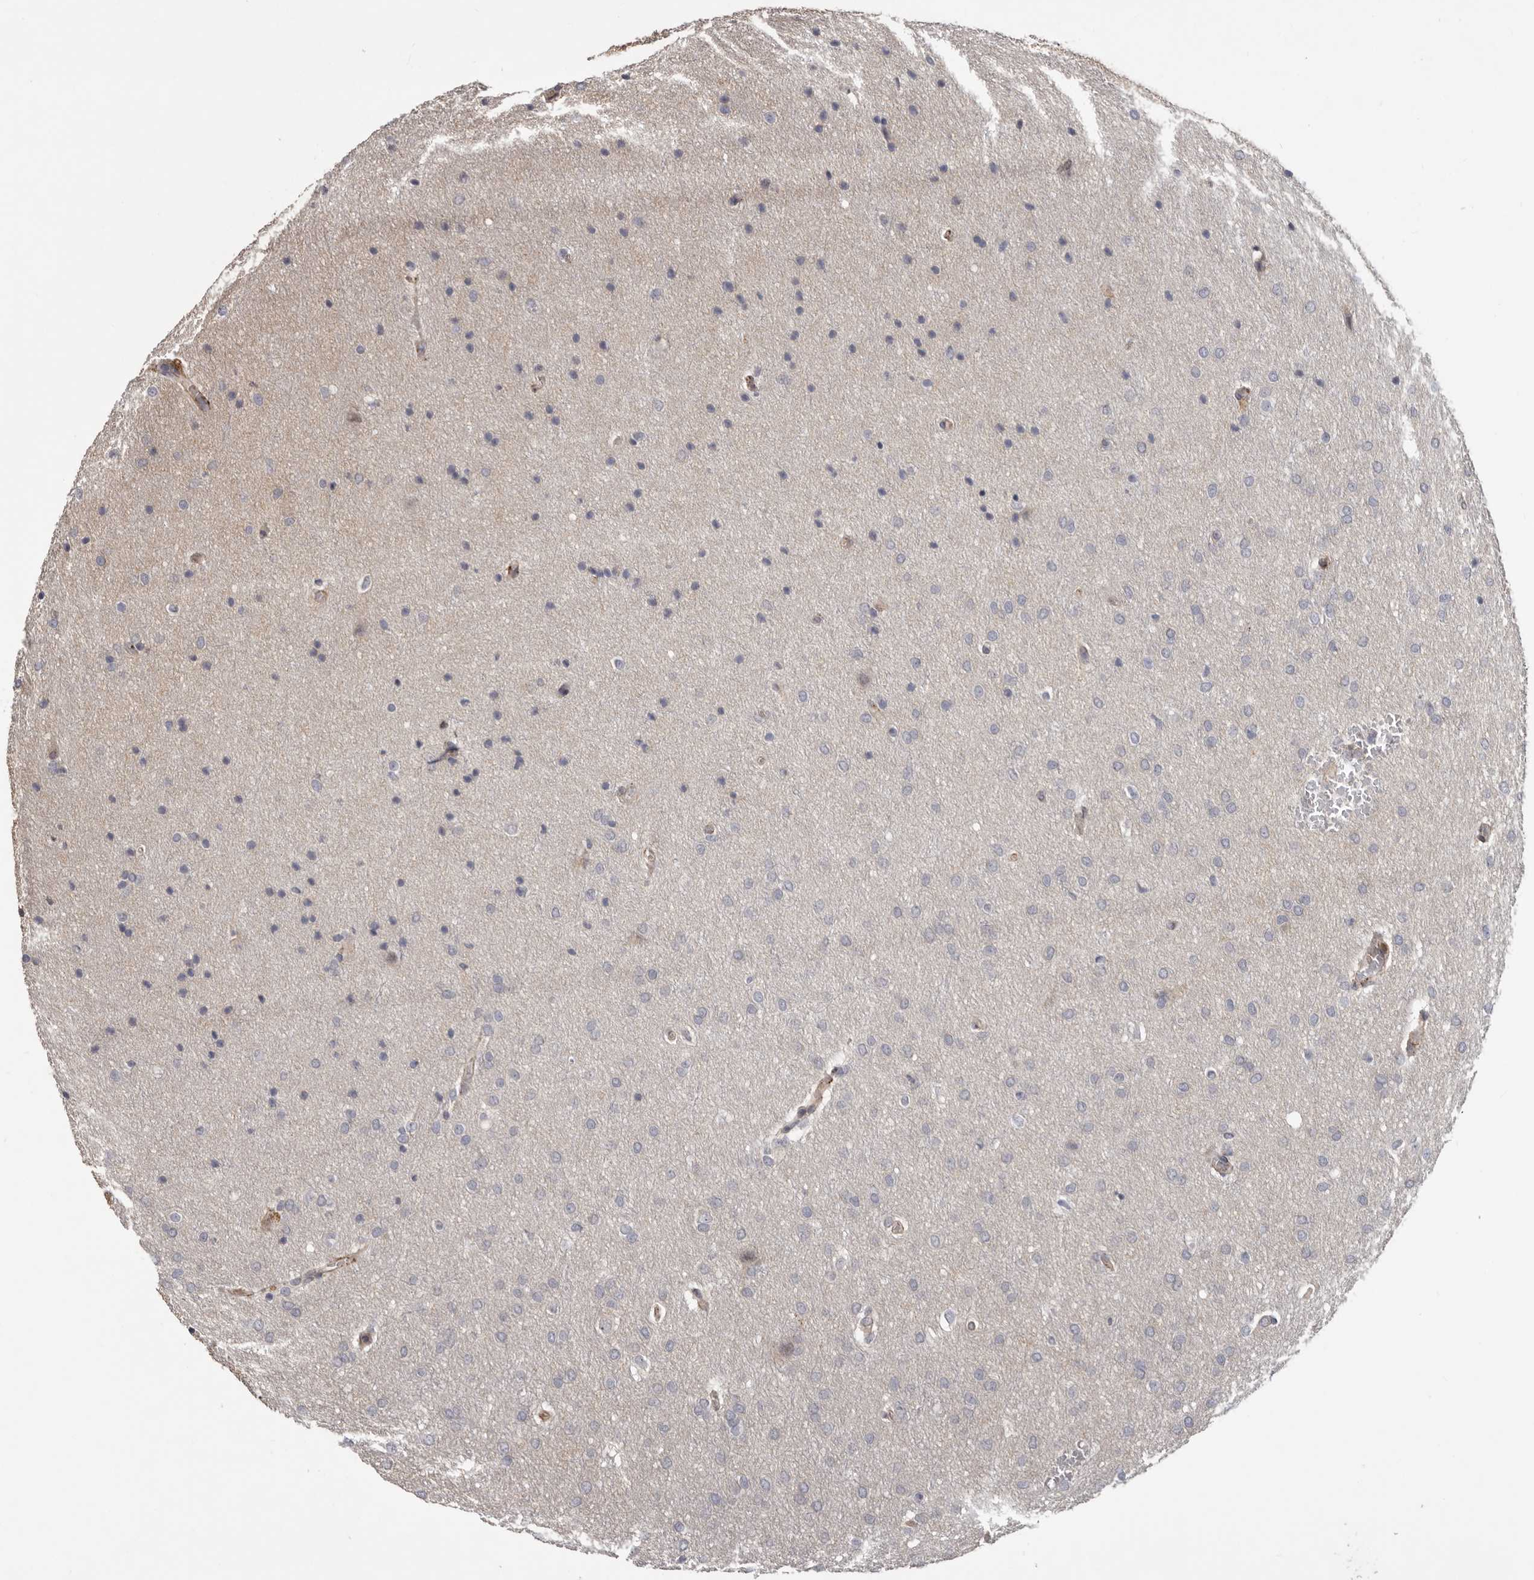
{"staining": {"intensity": "negative", "quantity": "none", "location": "none"}, "tissue": "glioma", "cell_type": "Tumor cells", "image_type": "cancer", "snomed": [{"axis": "morphology", "description": "Glioma, malignant, Low grade"}, {"axis": "topography", "description": "Brain"}], "caption": "Malignant glioma (low-grade) stained for a protein using immunohistochemistry (IHC) reveals no expression tumor cells.", "gene": "CDCA8", "patient": {"sex": "female", "age": 37}}